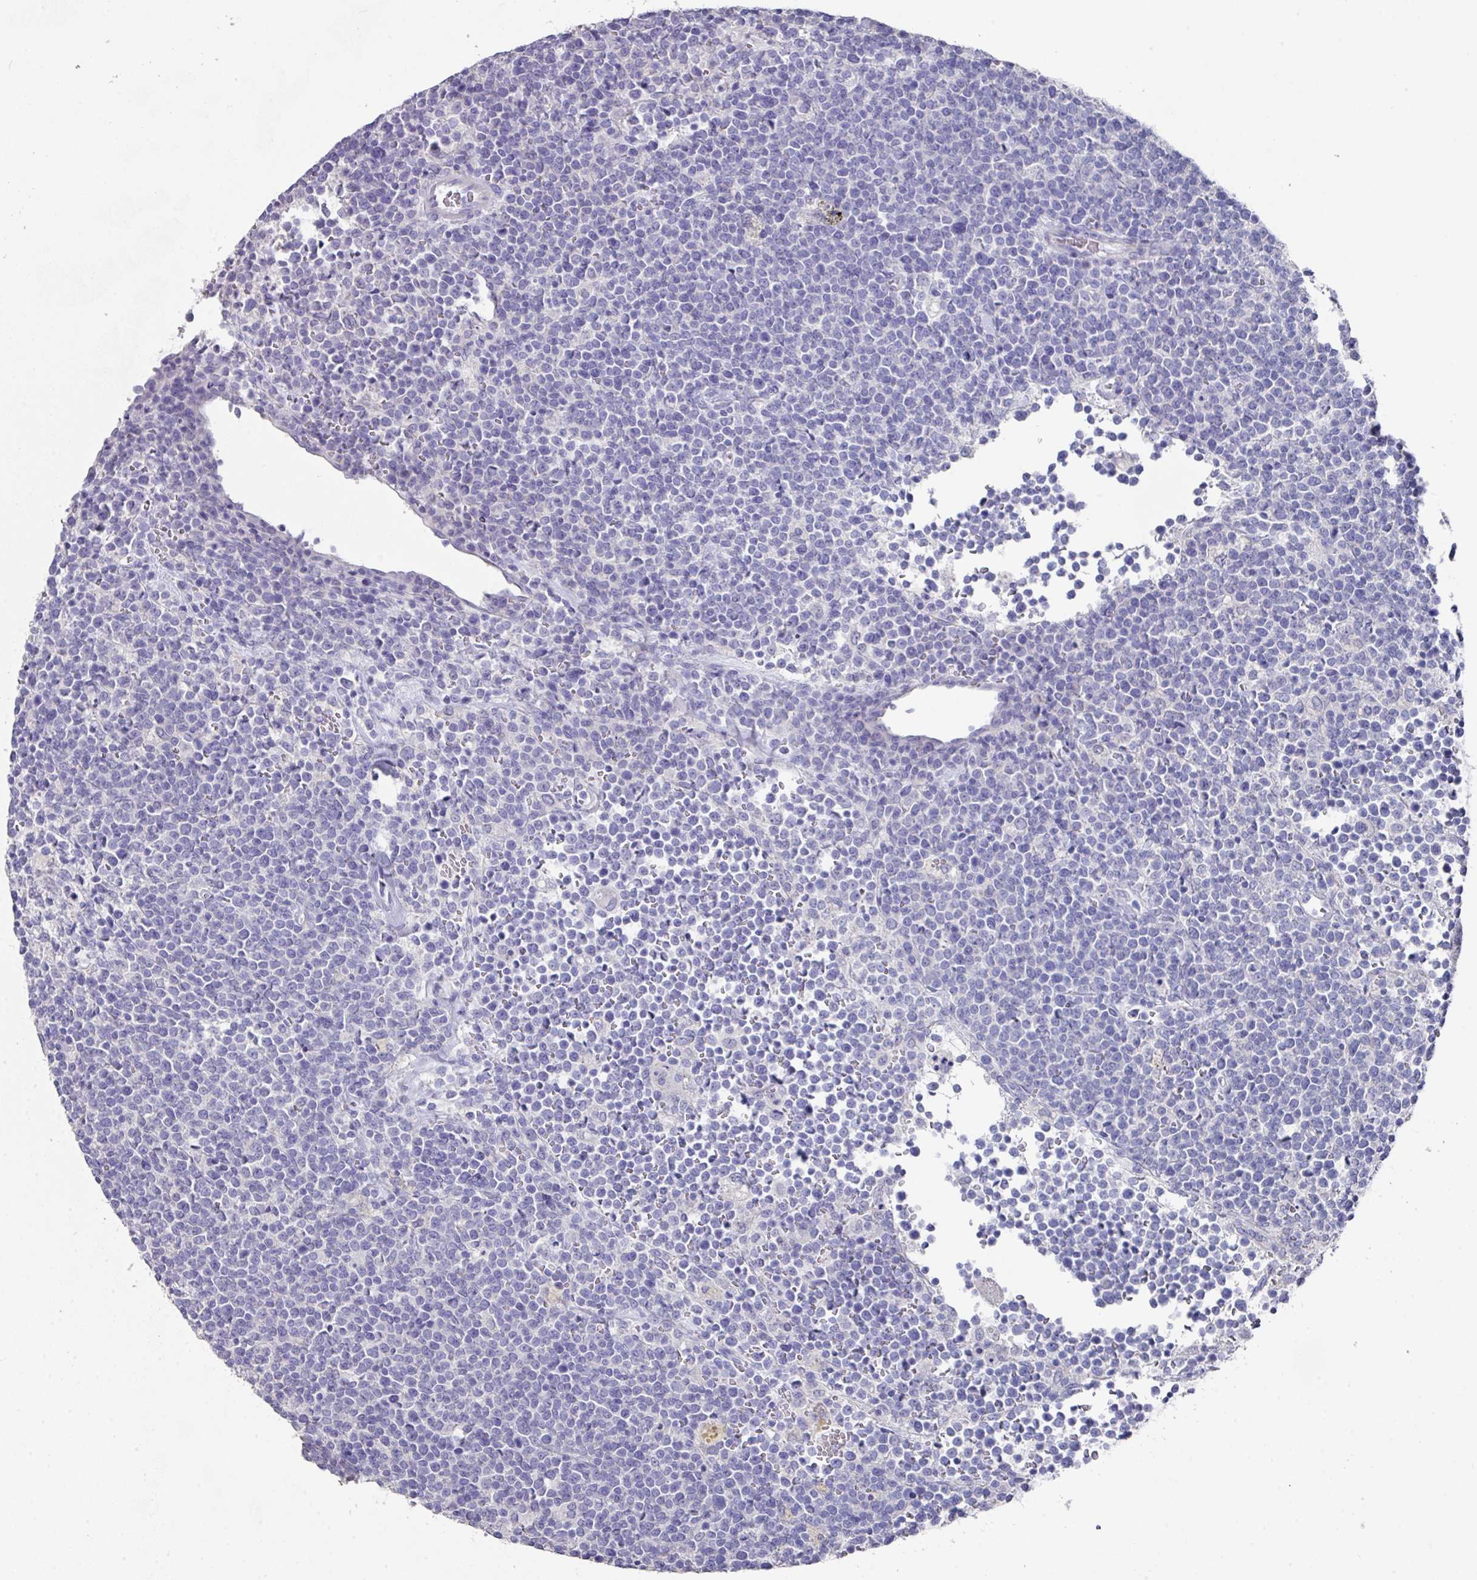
{"staining": {"intensity": "negative", "quantity": "none", "location": "none"}, "tissue": "lymphoma", "cell_type": "Tumor cells", "image_type": "cancer", "snomed": [{"axis": "morphology", "description": "Malignant lymphoma, non-Hodgkin's type, High grade"}, {"axis": "topography", "description": "Lymph node"}], "caption": "Immunohistochemical staining of human lymphoma shows no significant staining in tumor cells.", "gene": "DAZL", "patient": {"sex": "male", "age": 61}}